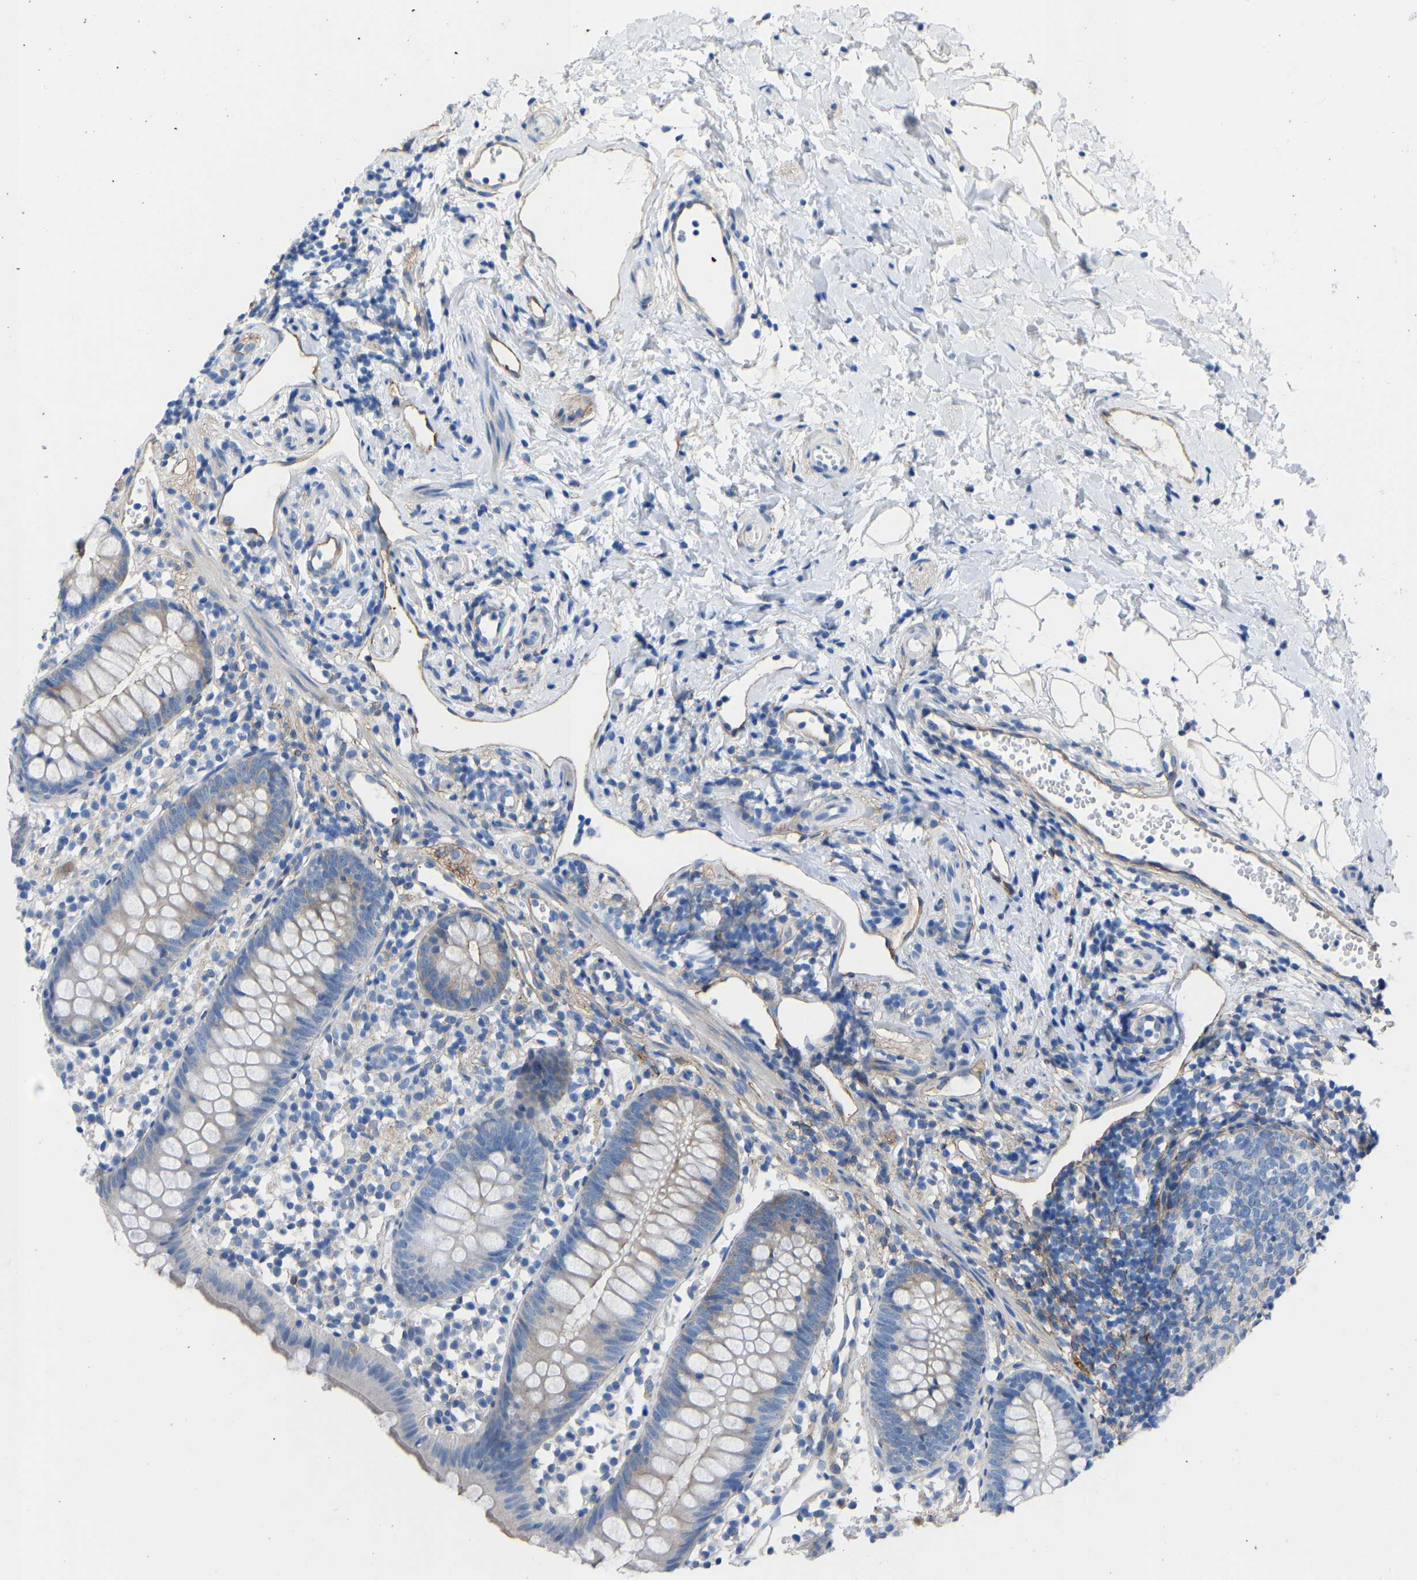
{"staining": {"intensity": "weak", "quantity": "25%-75%", "location": "cytoplasmic/membranous"}, "tissue": "appendix", "cell_type": "Glandular cells", "image_type": "normal", "snomed": [{"axis": "morphology", "description": "Normal tissue, NOS"}, {"axis": "topography", "description": "Appendix"}], "caption": "An immunohistochemistry (IHC) photomicrograph of unremarkable tissue is shown. Protein staining in brown shows weak cytoplasmic/membranous positivity in appendix within glandular cells.", "gene": "MYH10", "patient": {"sex": "female", "age": 20}}